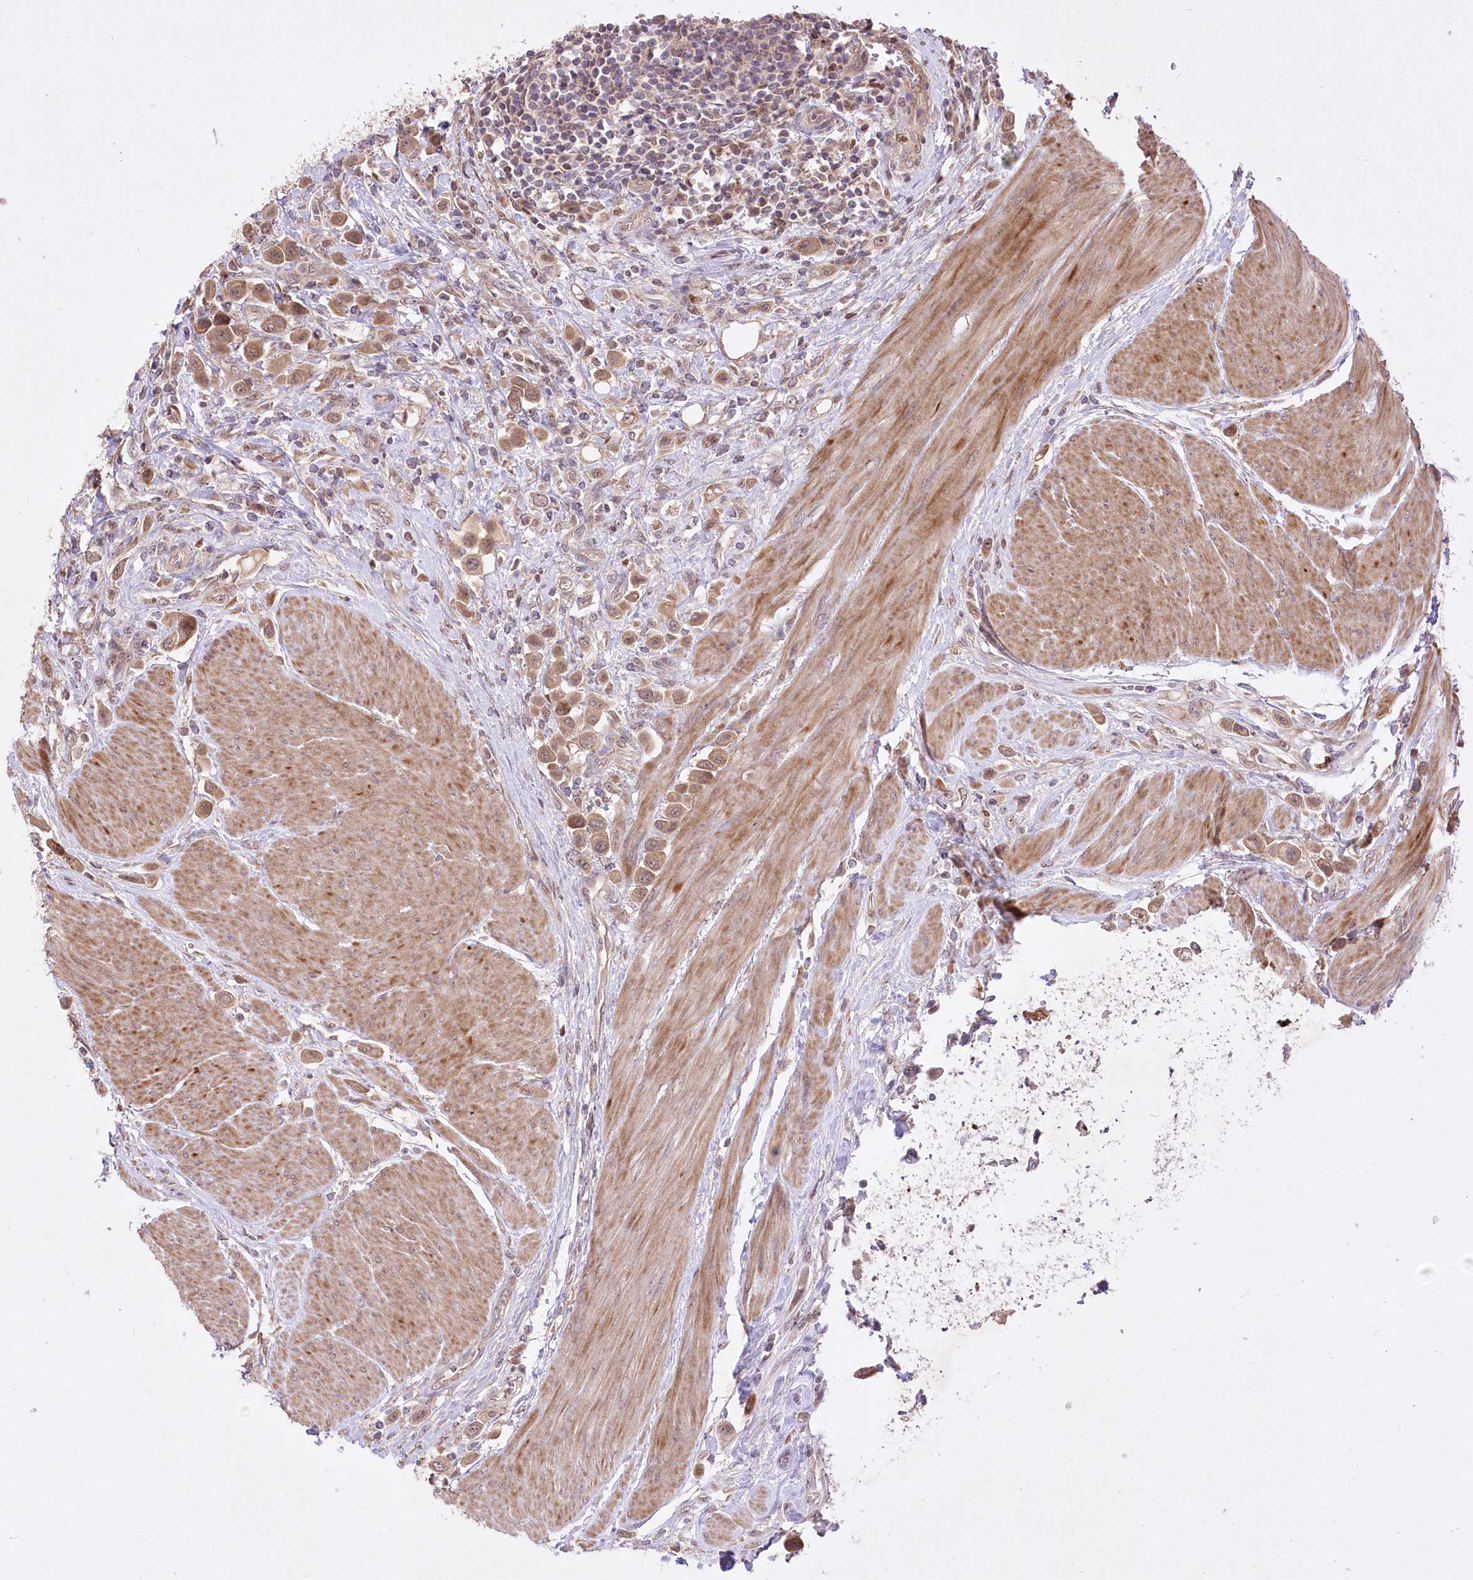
{"staining": {"intensity": "weak", "quantity": ">75%", "location": "cytoplasmic/membranous,nuclear"}, "tissue": "urothelial cancer", "cell_type": "Tumor cells", "image_type": "cancer", "snomed": [{"axis": "morphology", "description": "Urothelial carcinoma, High grade"}, {"axis": "topography", "description": "Urinary bladder"}], "caption": "A brown stain highlights weak cytoplasmic/membranous and nuclear positivity of a protein in human high-grade urothelial carcinoma tumor cells.", "gene": "HELT", "patient": {"sex": "male", "age": 50}}